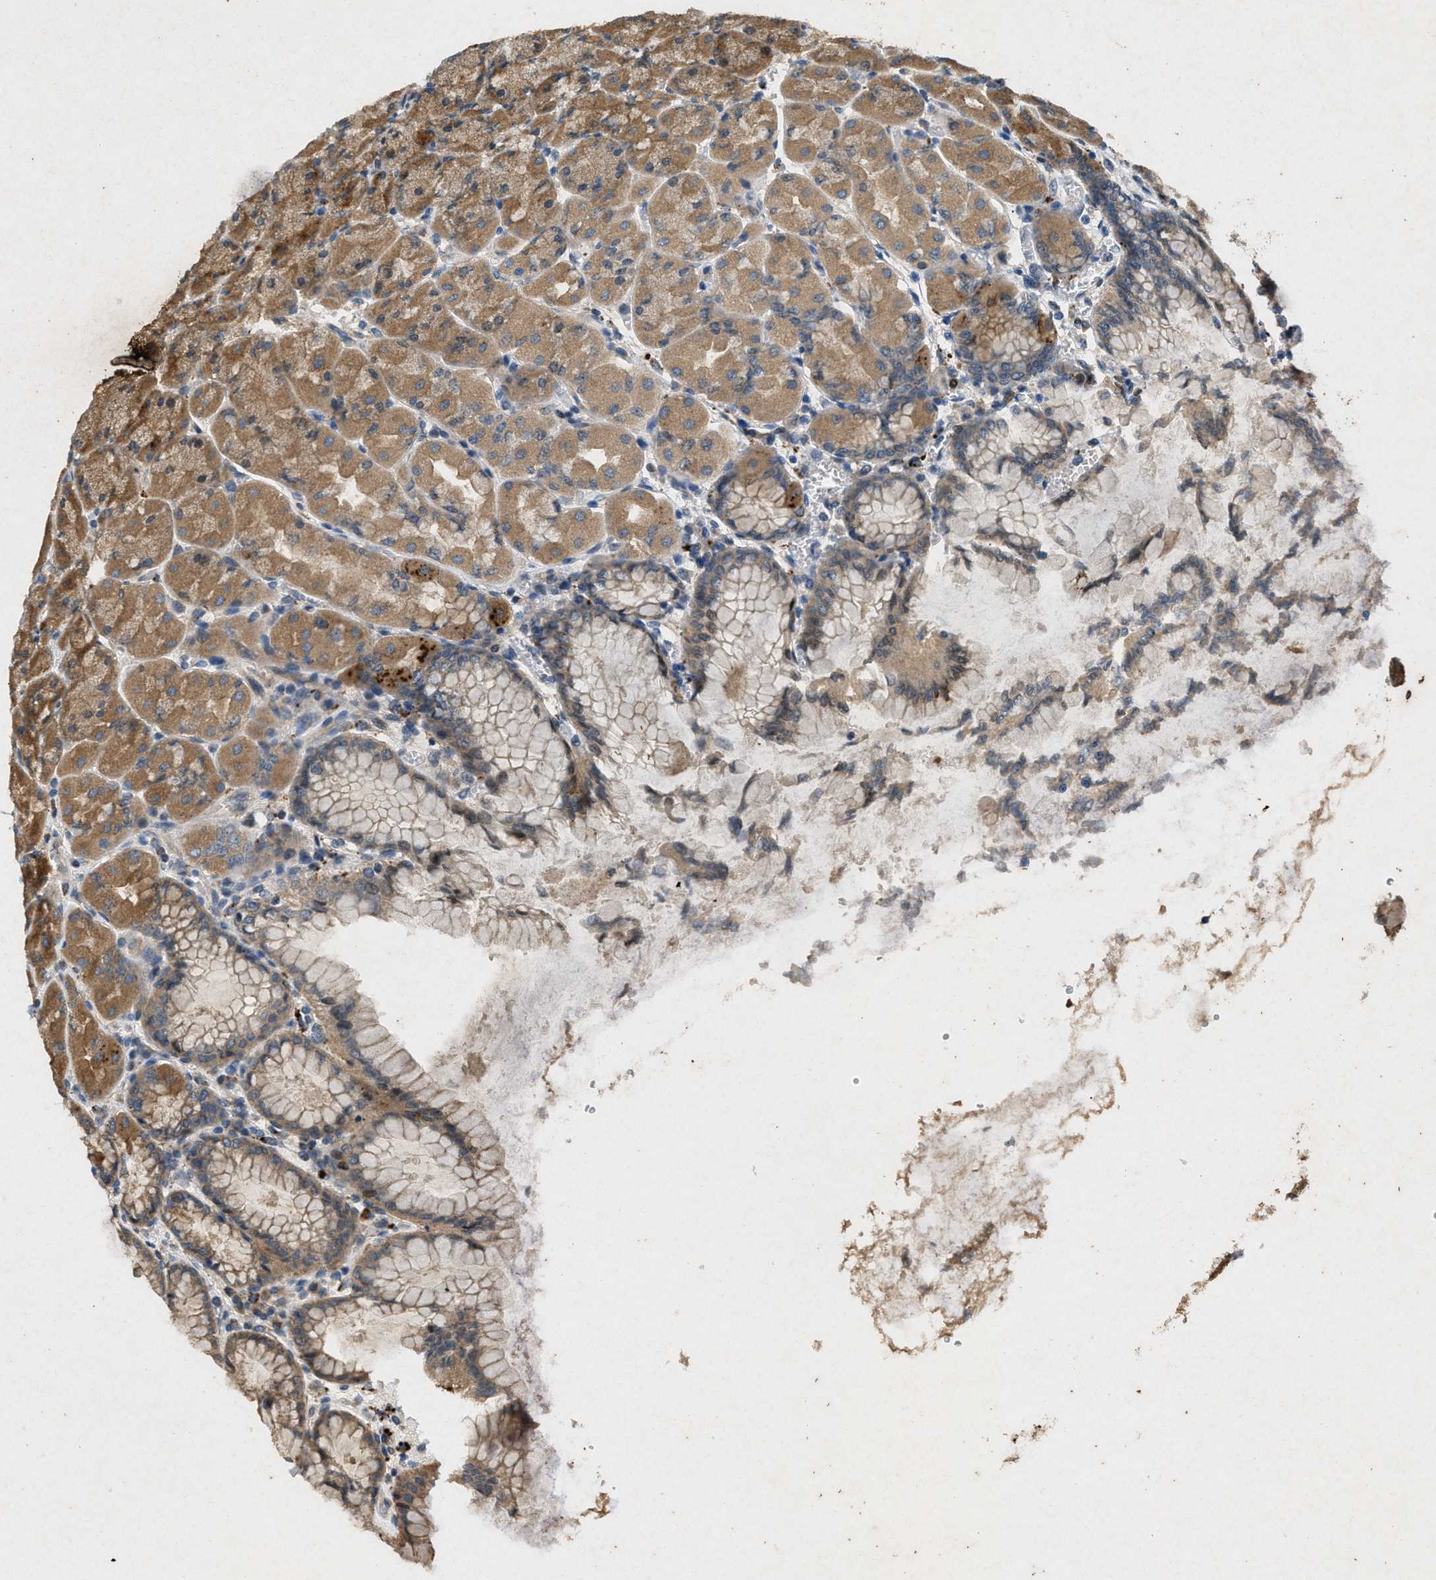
{"staining": {"intensity": "moderate", "quantity": ">75%", "location": "cytoplasmic/membranous"}, "tissue": "stomach", "cell_type": "Glandular cells", "image_type": "normal", "snomed": [{"axis": "morphology", "description": "Normal tissue, NOS"}, {"axis": "topography", "description": "Stomach, upper"}], "caption": "Immunohistochemistry of benign stomach exhibits medium levels of moderate cytoplasmic/membranous staining in approximately >75% of glandular cells. Nuclei are stained in blue.", "gene": "PRKG2", "patient": {"sex": "female", "age": 56}}